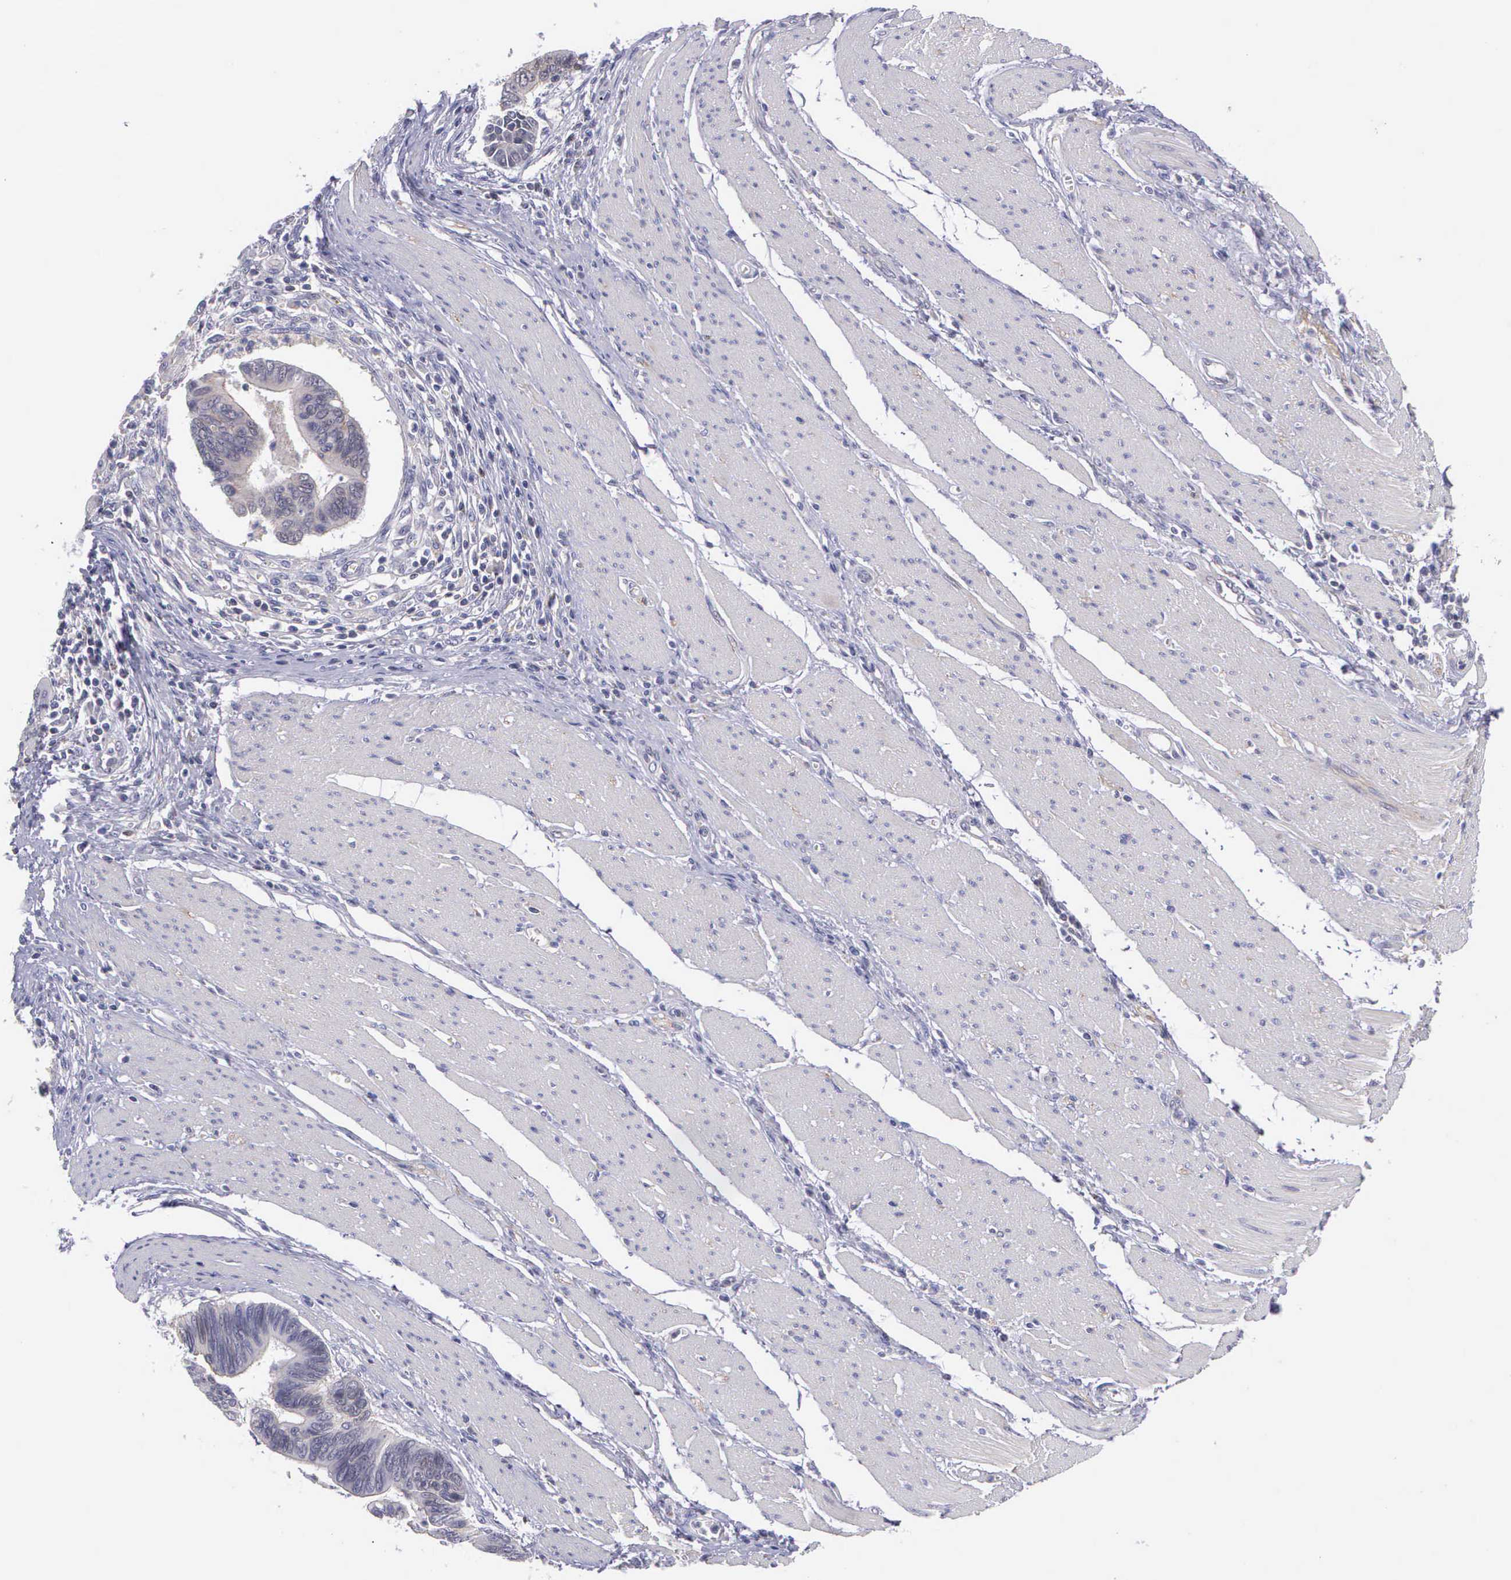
{"staining": {"intensity": "negative", "quantity": "none", "location": "none"}, "tissue": "pancreatic cancer", "cell_type": "Tumor cells", "image_type": "cancer", "snomed": [{"axis": "morphology", "description": "Adenocarcinoma, NOS"}, {"axis": "topography", "description": "Pancreas"}], "caption": "Immunohistochemistry of human pancreatic adenocarcinoma reveals no positivity in tumor cells.", "gene": "MICAL3", "patient": {"sex": "female", "age": 70}}